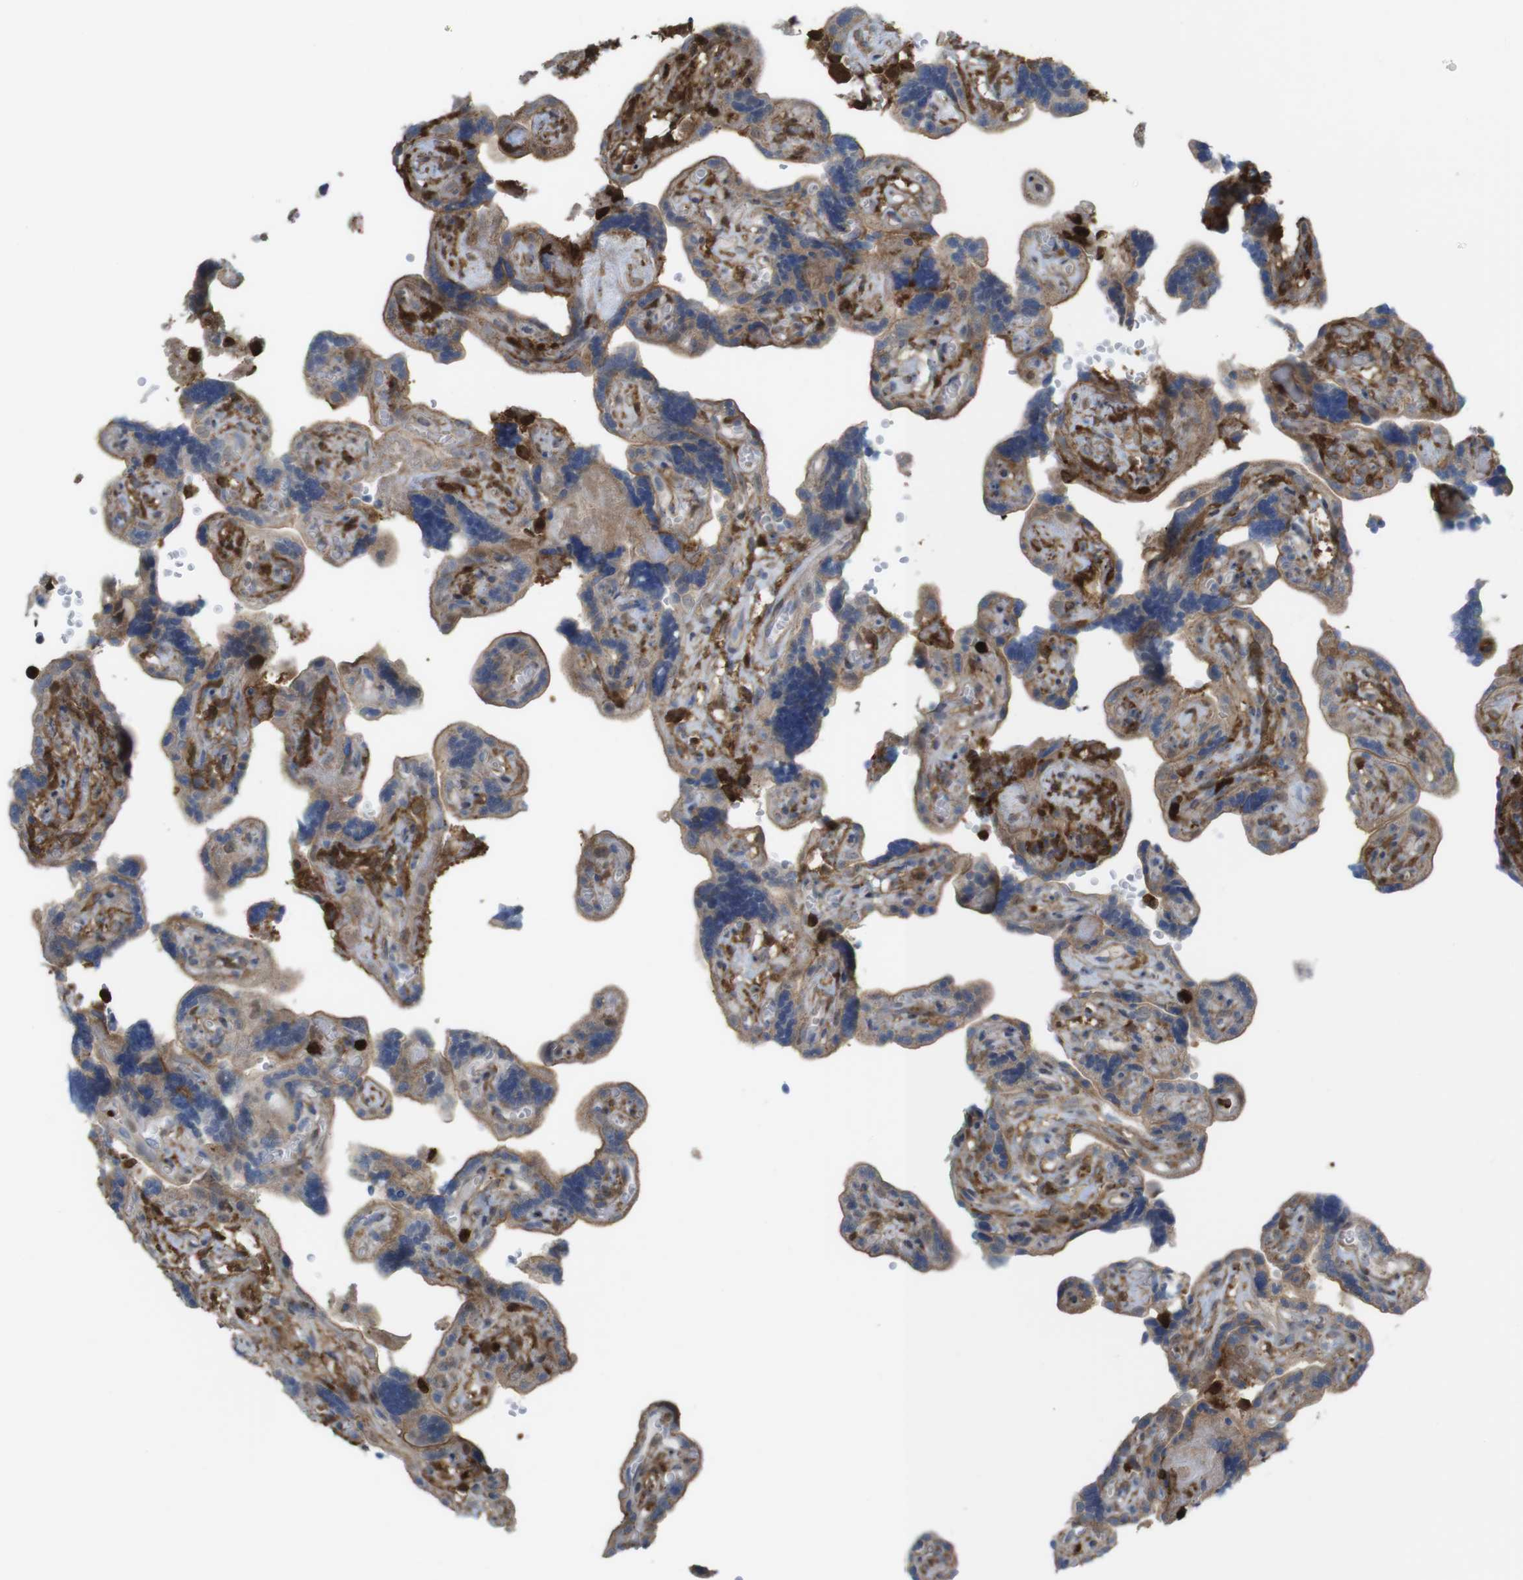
{"staining": {"intensity": "weak", "quantity": ">75%", "location": "cytoplasmic/membranous"}, "tissue": "placenta", "cell_type": "Decidual cells", "image_type": "normal", "snomed": [{"axis": "morphology", "description": "Normal tissue, NOS"}, {"axis": "topography", "description": "Placenta"}], "caption": "Protein expression analysis of normal human placenta reveals weak cytoplasmic/membranous staining in approximately >75% of decidual cells. (IHC, brightfield microscopy, high magnification).", "gene": "PRKCD", "patient": {"sex": "female", "age": 30}}